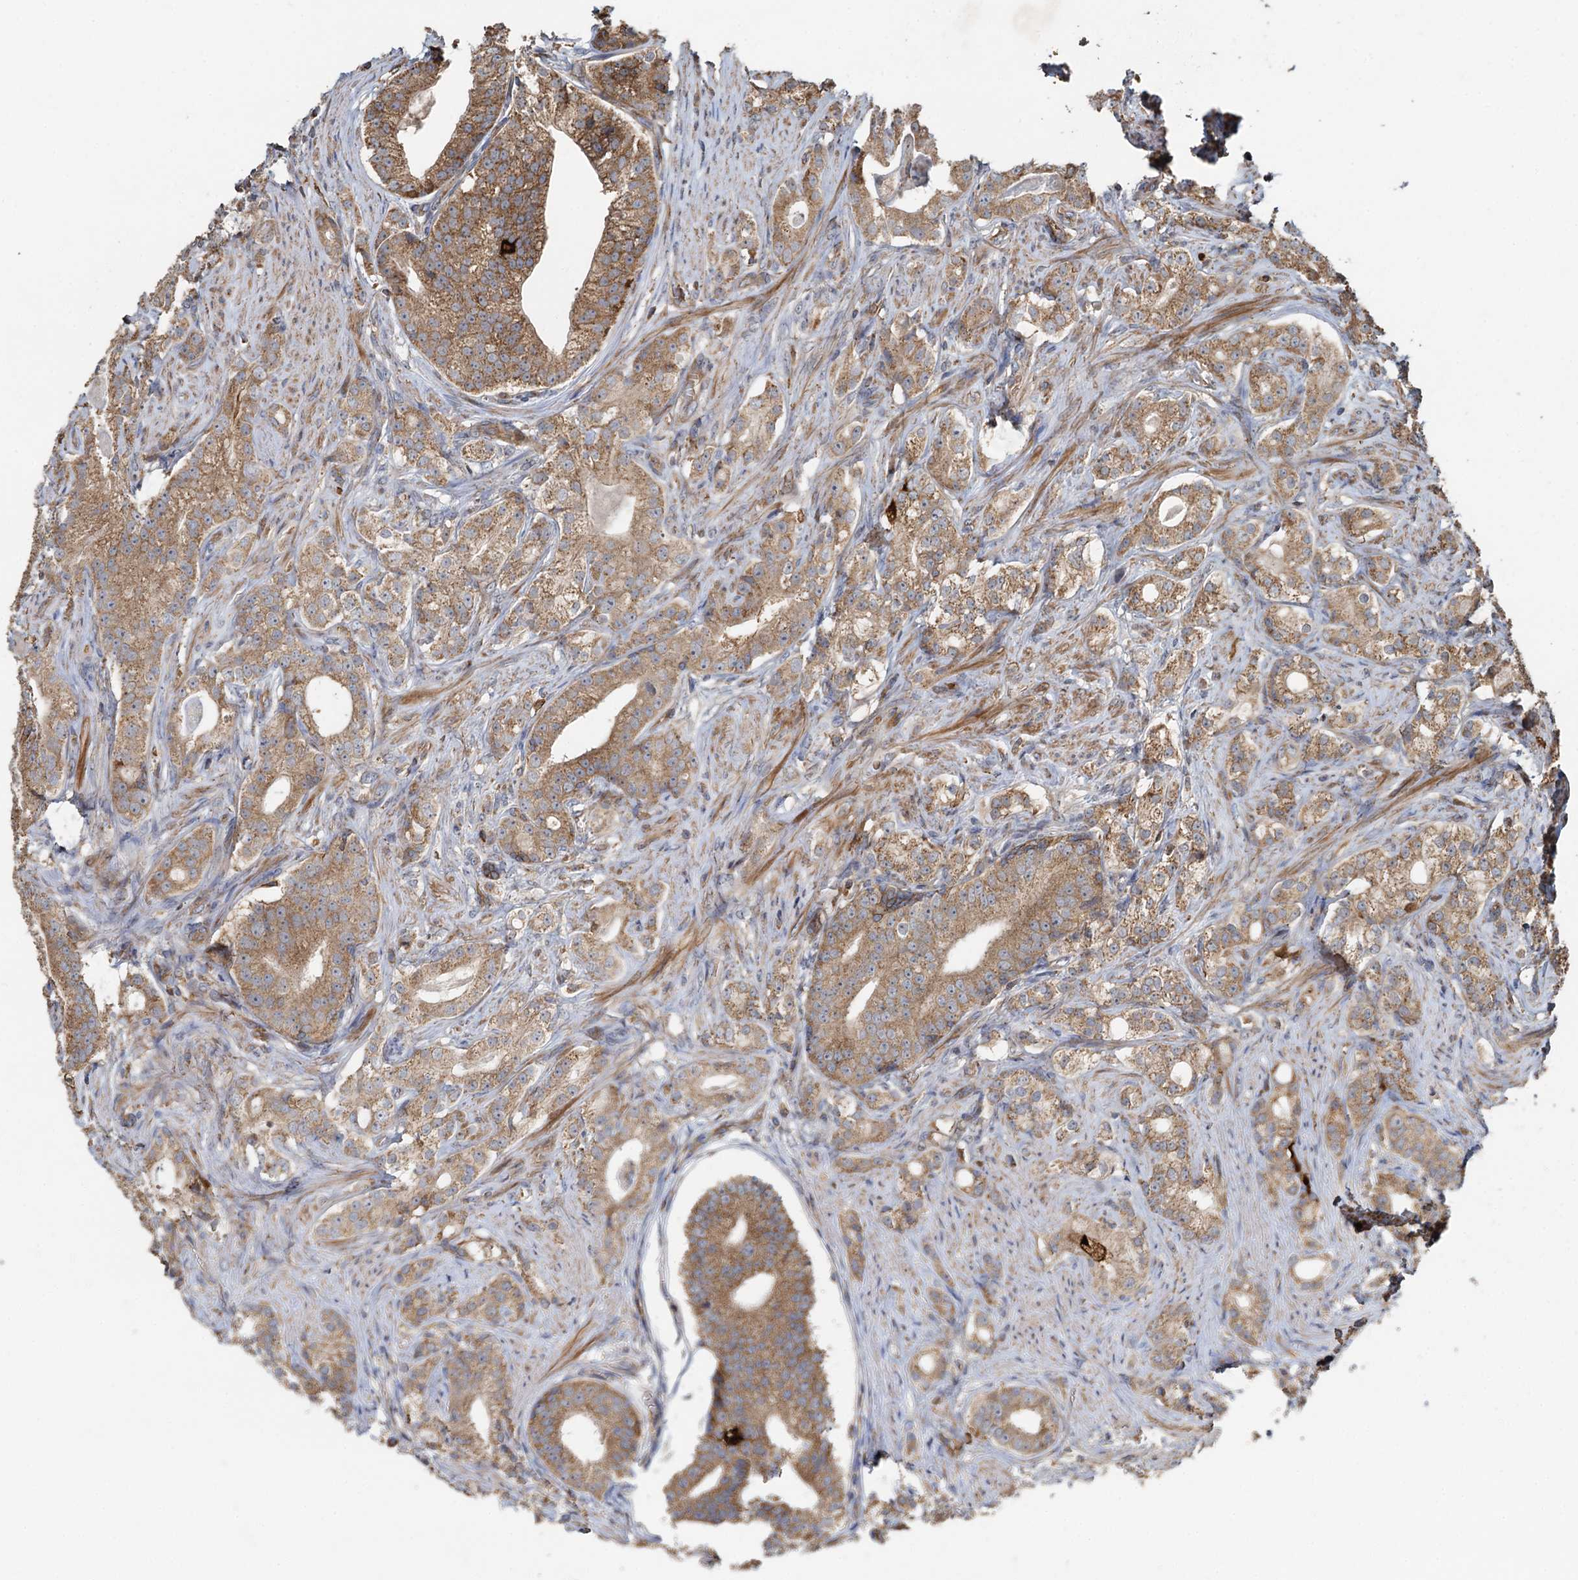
{"staining": {"intensity": "moderate", "quantity": ">75%", "location": "cytoplasmic/membranous"}, "tissue": "prostate cancer", "cell_type": "Tumor cells", "image_type": "cancer", "snomed": [{"axis": "morphology", "description": "Adenocarcinoma, Low grade"}, {"axis": "topography", "description": "Prostate"}], "caption": "Human adenocarcinoma (low-grade) (prostate) stained for a protein (brown) exhibits moderate cytoplasmic/membranous positive expression in about >75% of tumor cells.", "gene": "SDS", "patient": {"sex": "male", "age": 71}}